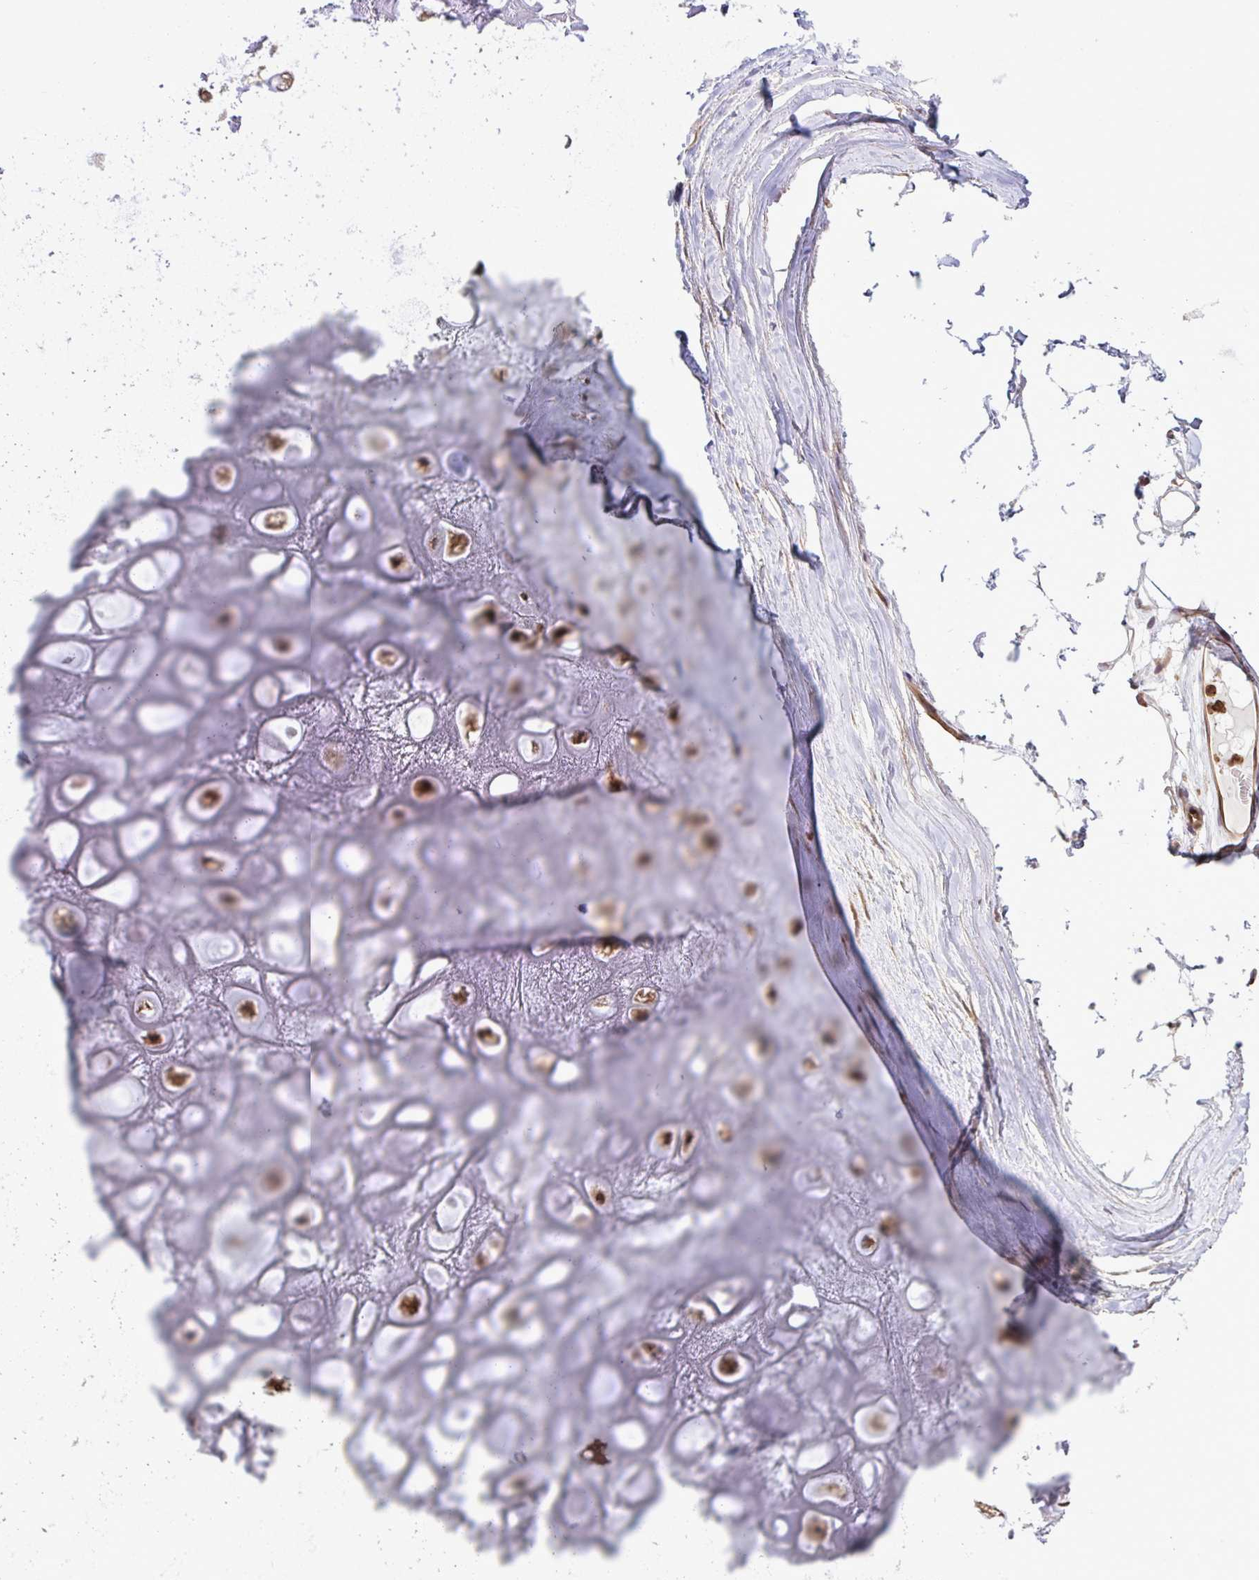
{"staining": {"intensity": "strong", "quantity": "25%-75%", "location": "nuclear"}, "tissue": "soft tissue", "cell_type": "Chondrocytes", "image_type": "normal", "snomed": [{"axis": "morphology", "description": "Normal tissue, NOS"}, {"axis": "topography", "description": "Lymph node"}, {"axis": "topography", "description": "Cartilage tissue"}, {"axis": "topography", "description": "Nasopharynx"}], "caption": "Protein expression analysis of unremarkable soft tissue shows strong nuclear expression in approximately 25%-75% of chondrocytes.", "gene": "CMPK1", "patient": {"sex": "male", "age": 63}}